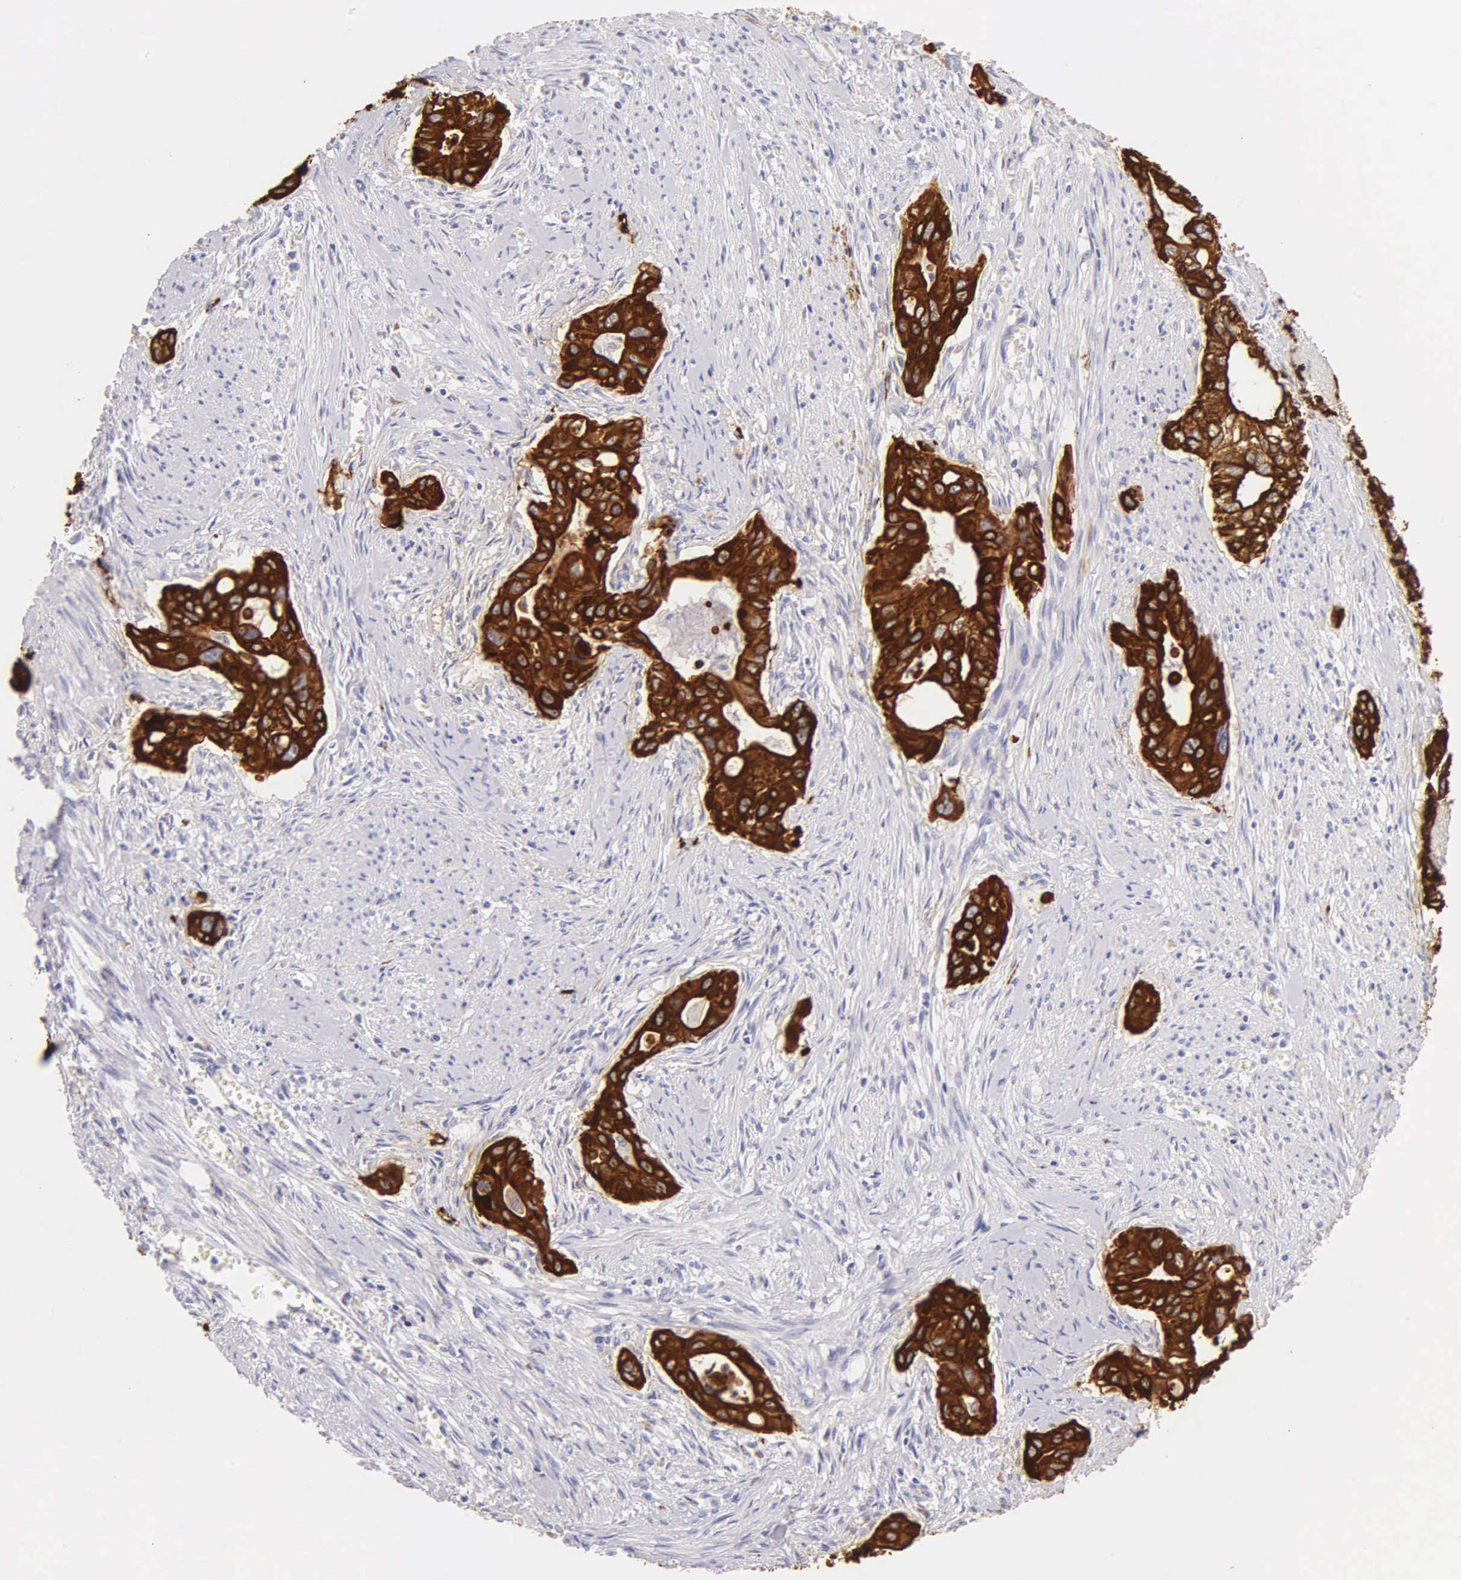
{"staining": {"intensity": "strong", "quantity": ">75%", "location": "cytoplasmic/membranous"}, "tissue": "pancreatic cancer", "cell_type": "Tumor cells", "image_type": "cancer", "snomed": [{"axis": "morphology", "description": "Adenocarcinoma, NOS"}, {"axis": "topography", "description": "Pancreas"}], "caption": "Pancreatic adenocarcinoma tissue shows strong cytoplasmic/membranous staining in approximately >75% of tumor cells, visualized by immunohistochemistry.", "gene": "KRT17", "patient": {"sex": "male", "age": 77}}